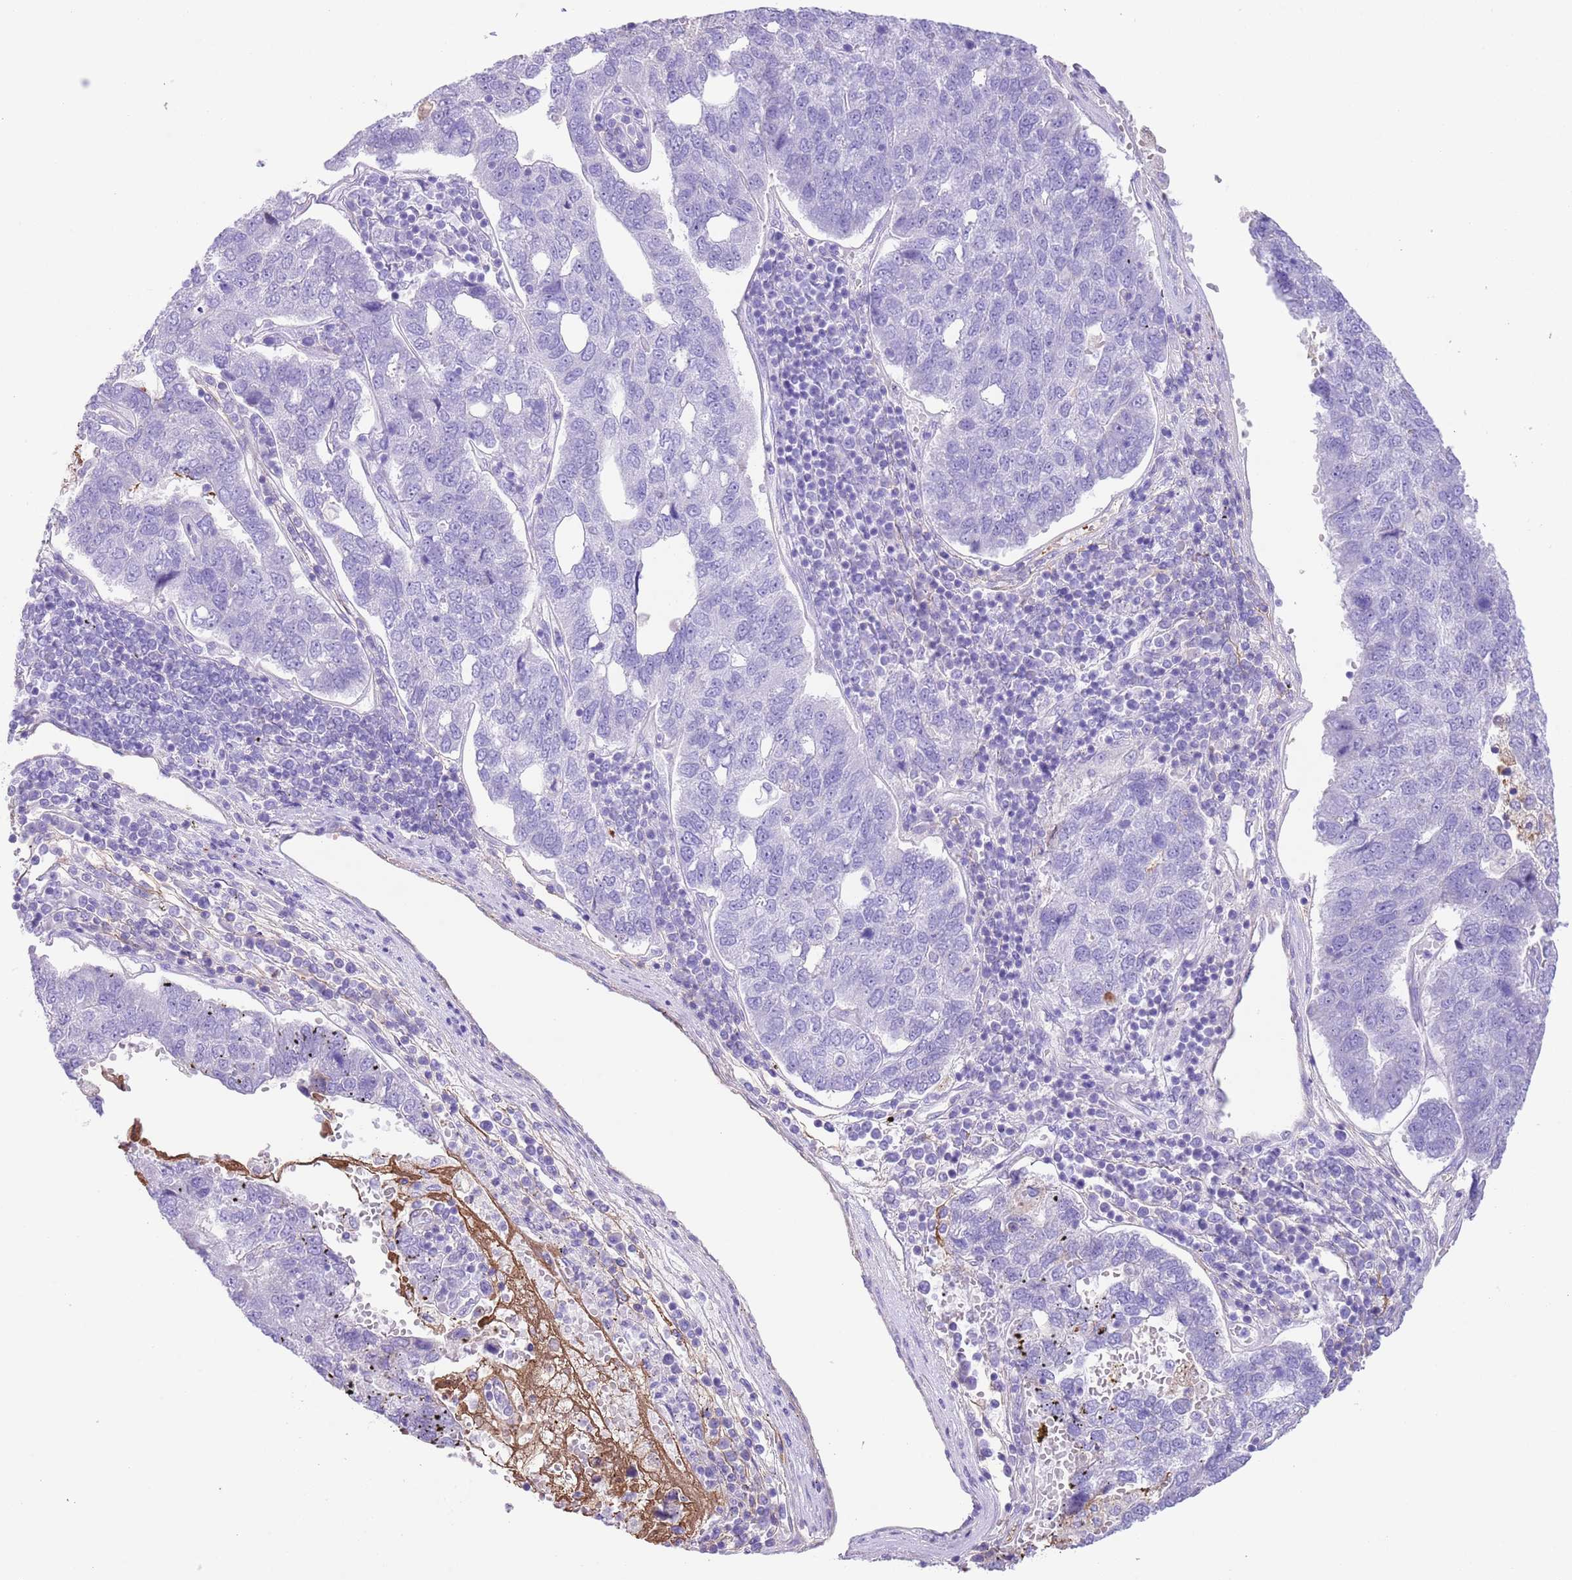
{"staining": {"intensity": "negative", "quantity": "none", "location": "none"}, "tissue": "pancreatic cancer", "cell_type": "Tumor cells", "image_type": "cancer", "snomed": [{"axis": "morphology", "description": "Adenocarcinoma, NOS"}, {"axis": "topography", "description": "Pancreas"}], "caption": "Pancreatic adenocarcinoma stained for a protein using immunohistochemistry (IHC) demonstrates no staining tumor cells.", "gene": "IGF1", "patient": {"sex": "female", "age": 61}}